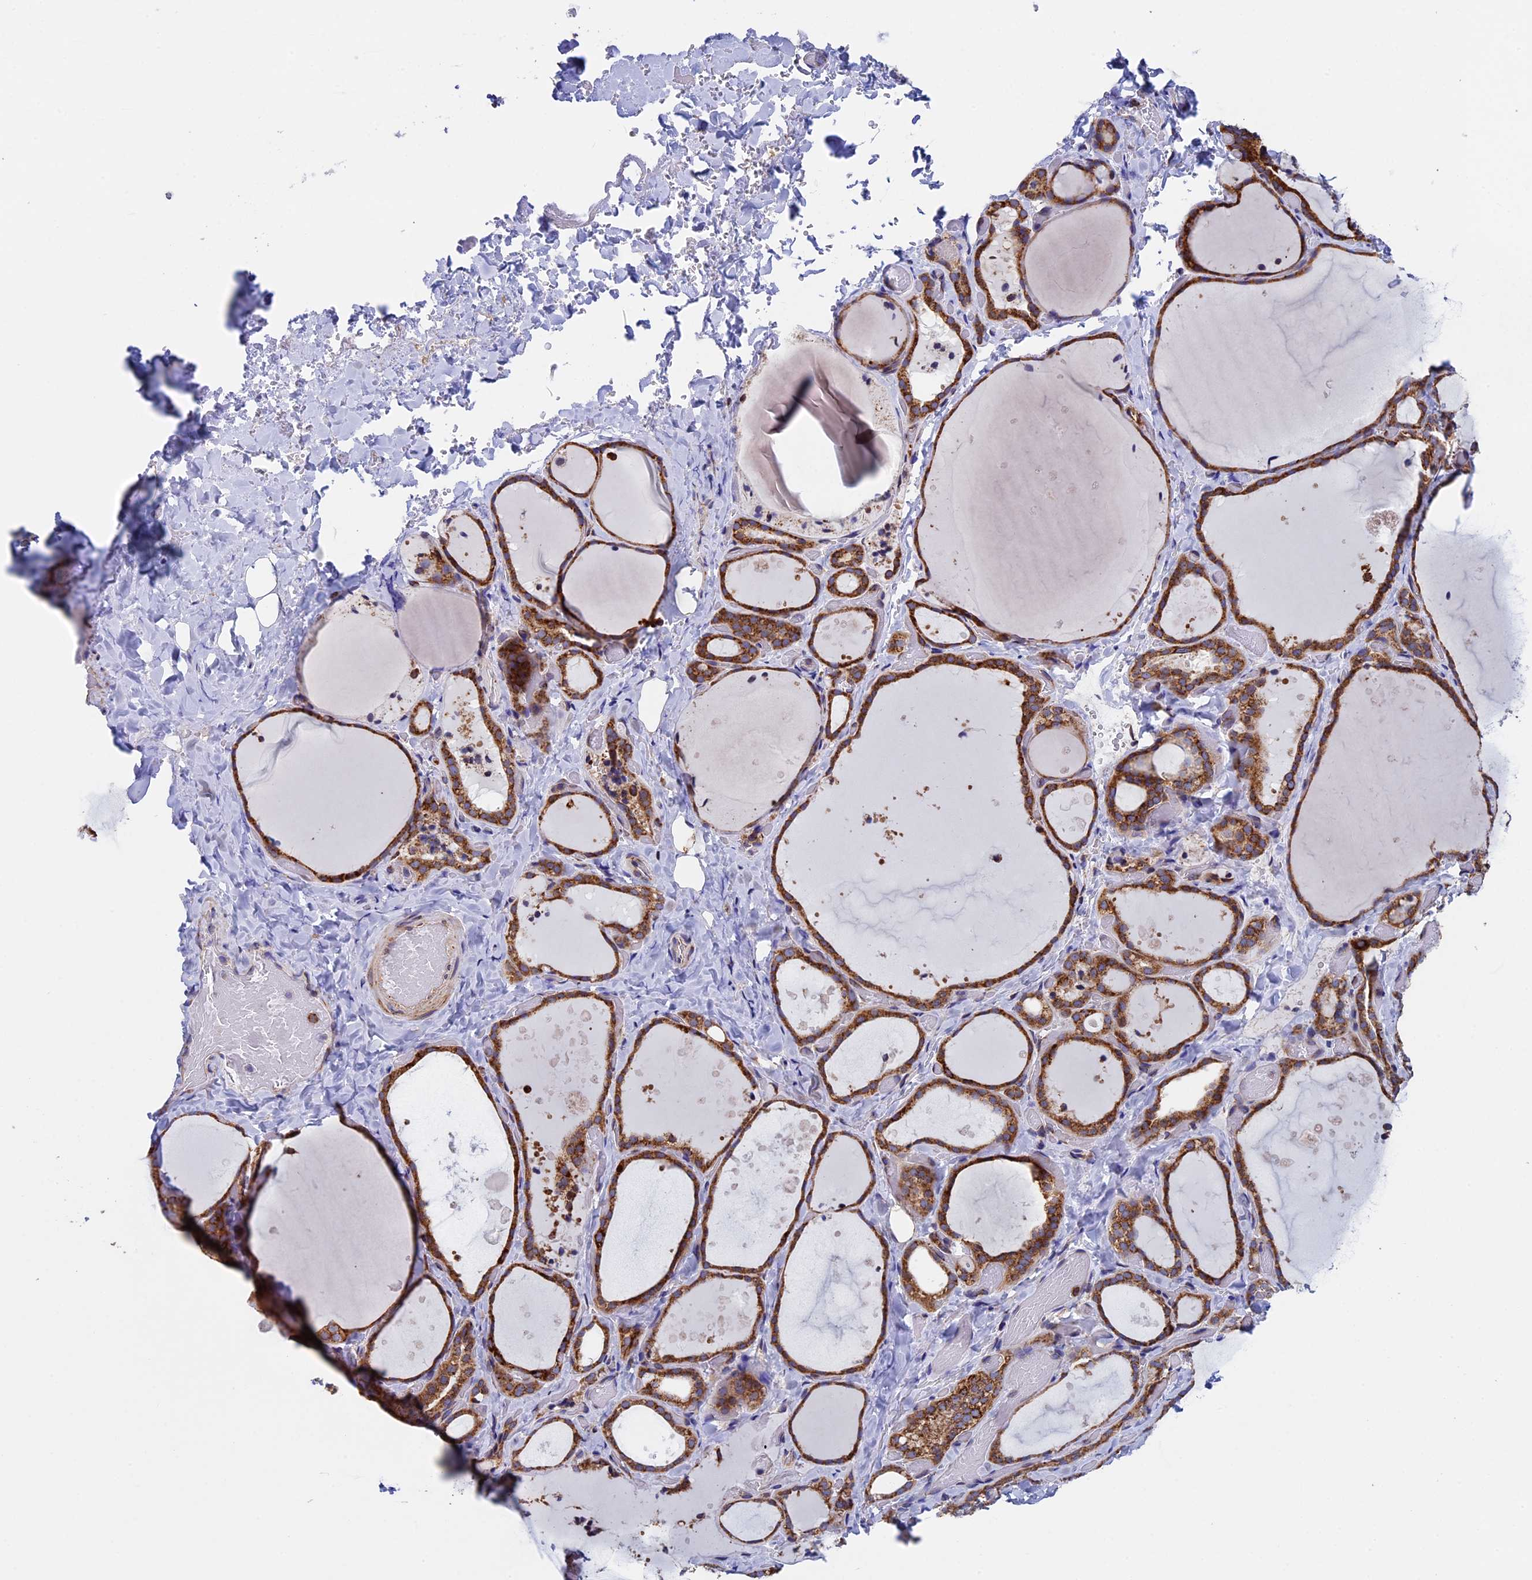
{"staining": {"intensity": "strong", "quantity": ">75%", "location": "cytoplasmic/membranous"}, "tissue": "thyroid gland", "cell_type": "Glandular cells", "image_type": "normal", "snomed": [{"axis": "morphology", "description": "Normal tissue, NOS"}, {"axis": "topography", "description": "Thyroid gland"}], "caption": "Benign thyroid gland demonstrates strong cytoplasmic/membranous expression in approximately >75% of glandular cells, visualized by immunohistochemistry. (DAB IHC with brightfield microscopy, high magnification).", "gene": "SLC9A5", "patient": {"sex": "female", "age": 44}}